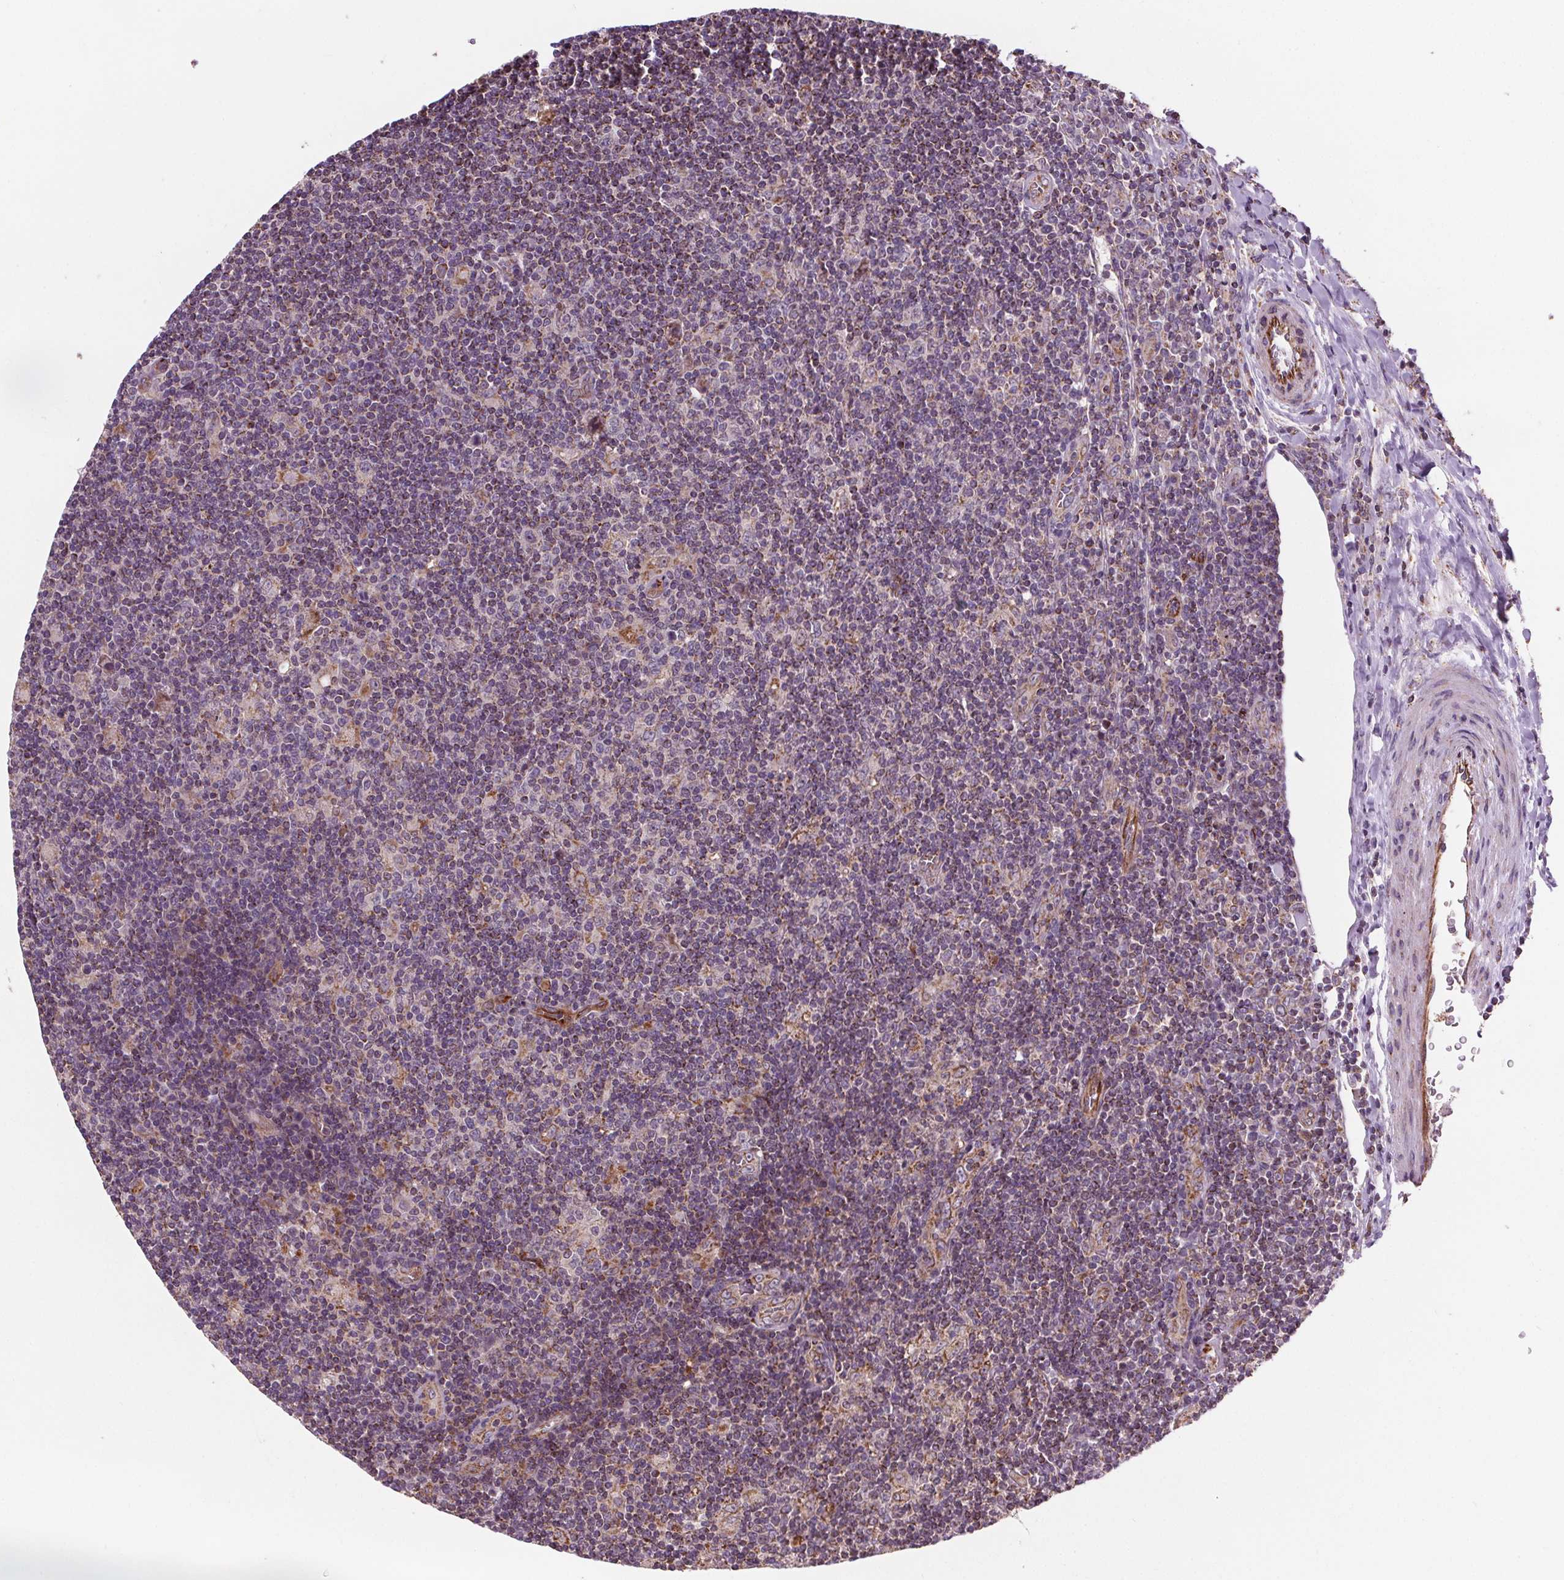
{"staining": {"intensity": "moderate", "quantity": "25%-75%", "location": "cytoplasmic/membranous"}, "tissue": "lymphoma", "cell_type": "Tumor cells", "image_type": "cancer", "snomed": [{"axis": "morphology", "description": "Hodgkin's disease, NOS"}, {"axis": "topography", "description": "Lymph node"}], "caption": "Immunohistochemistry of lymphoma demonstrates medium levels of moderate cytoplasmic/membranous expression in about 25%-75% of tumor cells.", "gene": "GOLT1B", "patient": {"sex": "male", "age": 40}}